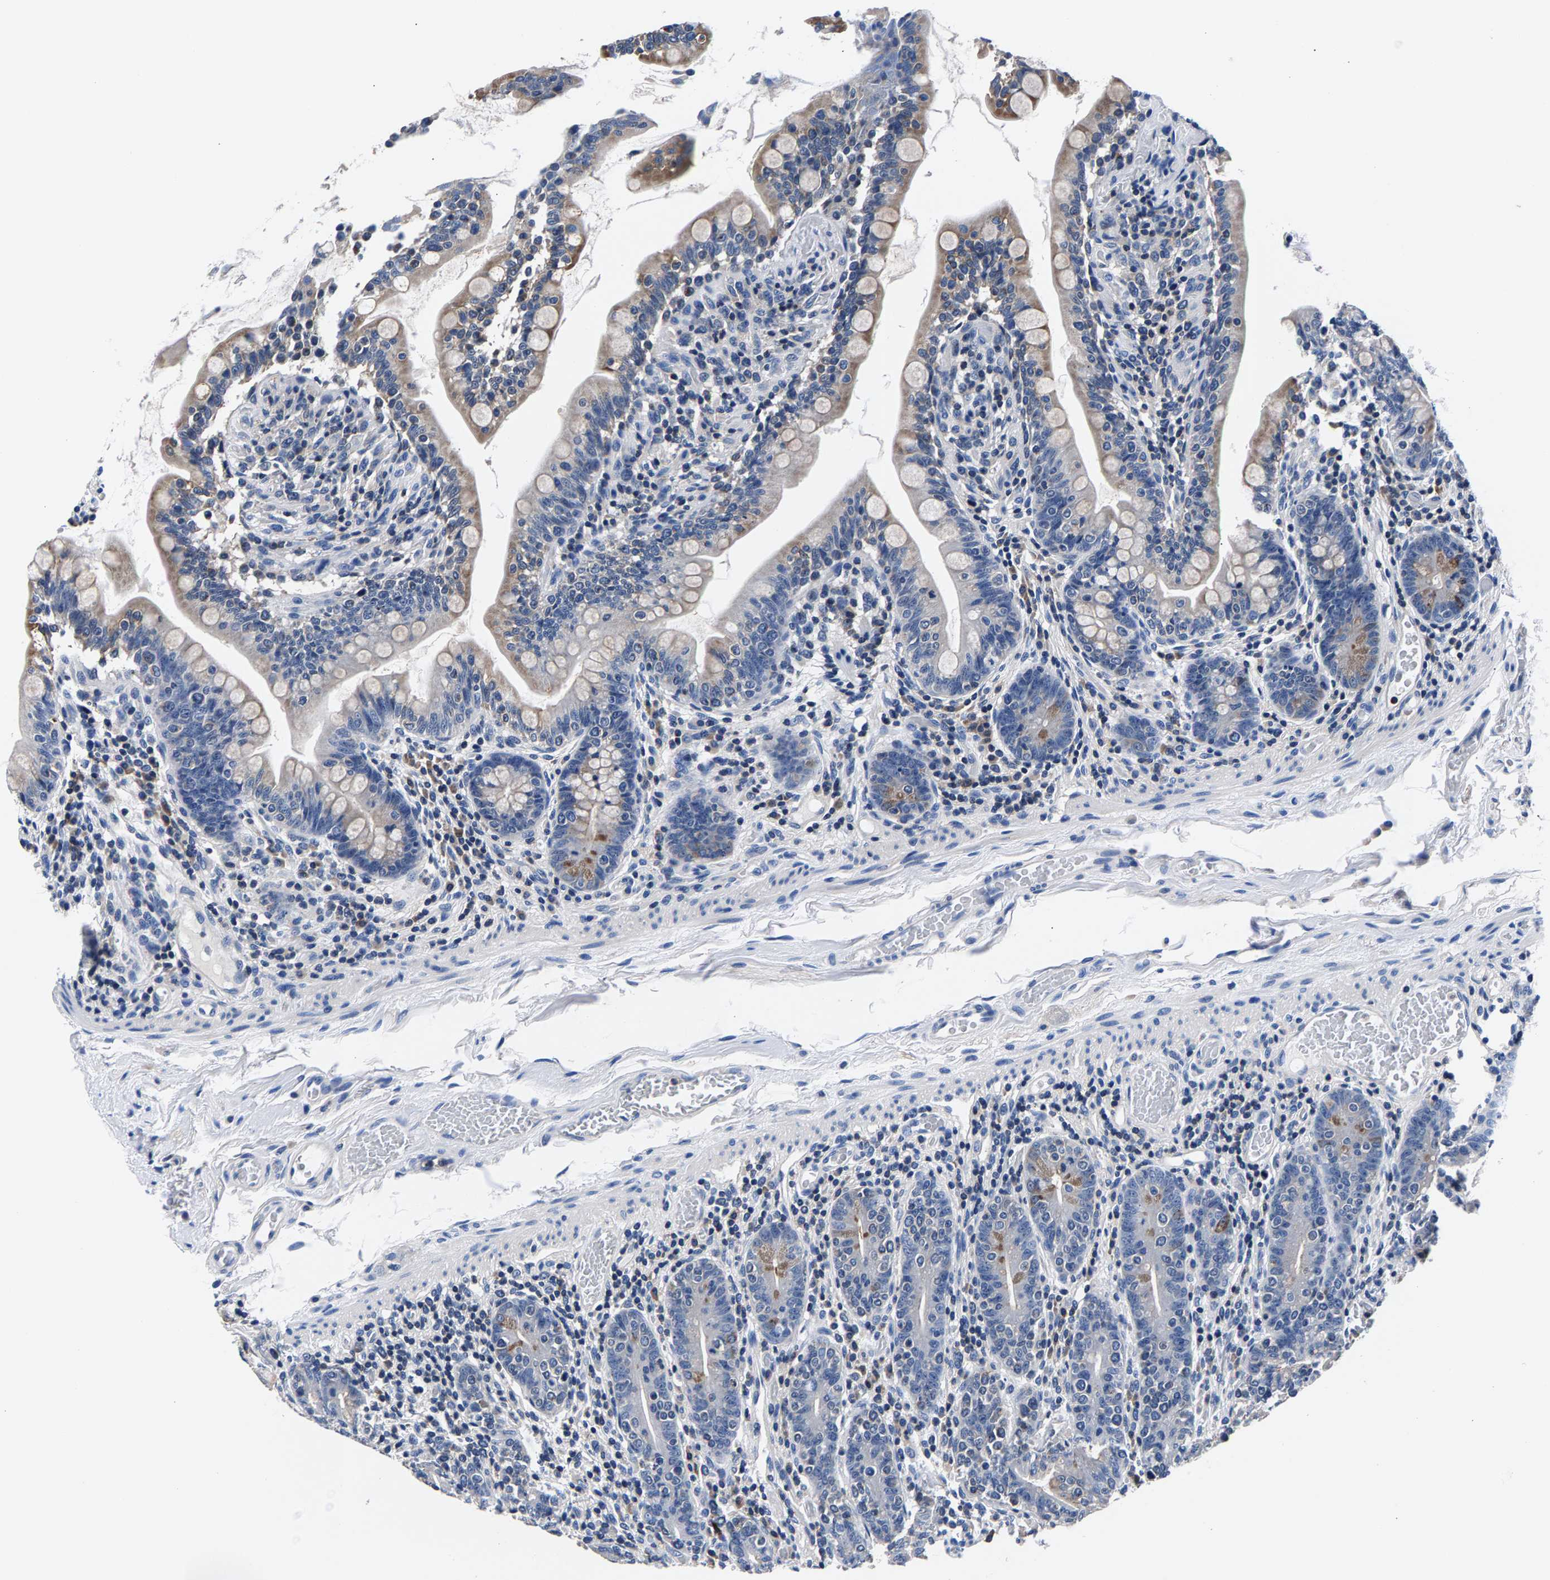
{"staining": {"intensity": "weak", "quantity": ">75%", "location": "cytoplasmic/membranous"}, "tissue": "small intestine", "cell_type": "Glandular cells", "image_type": "normal", "snomed": [{"axis": "morphology", "description": "Normal tissue, NOS"}, {"axis": "topography", "description": "Small intestine"}], "caption": "A low amount of weak cytoplasmic/membranous expression is seen in approximately >75% of glandular cells in unremarkable small intestine. (brown staining indicates protein expression, while blue staining denotes nuclei).", "gene": "PHF24", "patient": {"sex": "female", "age": 56}}